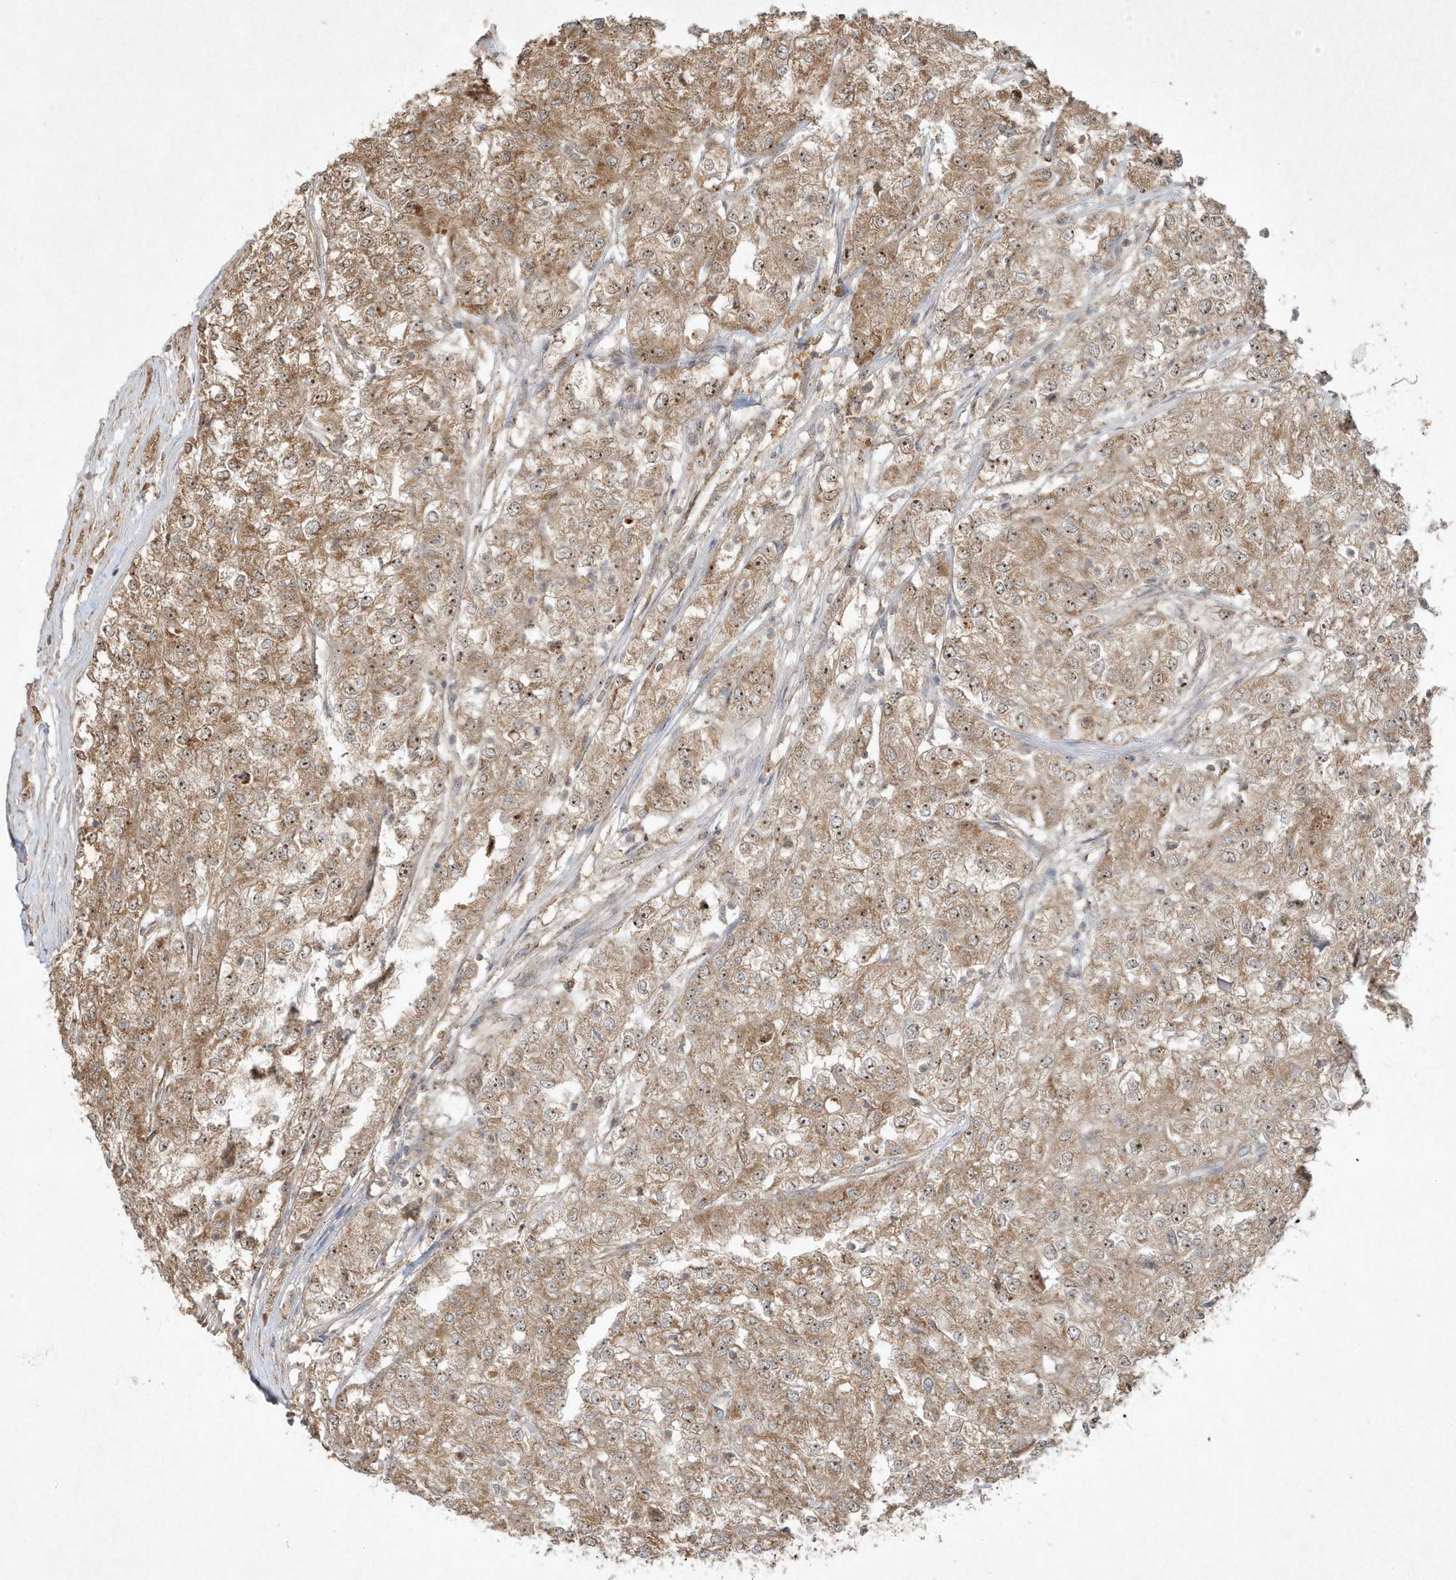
{"staining": {"intensity": "moderate", "quantity": ">75%", "location": "cytoplasmic/membranous,nuclear"}, "tissue": "renal cancer", "cell_type": "Tumor cells", "image_type": "cancer", "snomed": [{"axis": "morphology", "description": "Adenocarcinoma, NOS"}, {"axis": "topography", "description": "Kidney"}], "caption": "Immunohistochemical staining of human renal cancer shows medium levels of moderate cytoplasmic/membranous and nuclear expression in approximately >75% of tumor cells.", "gene": "ABCB9", "patient": {"sex": "female", "age": 54}}